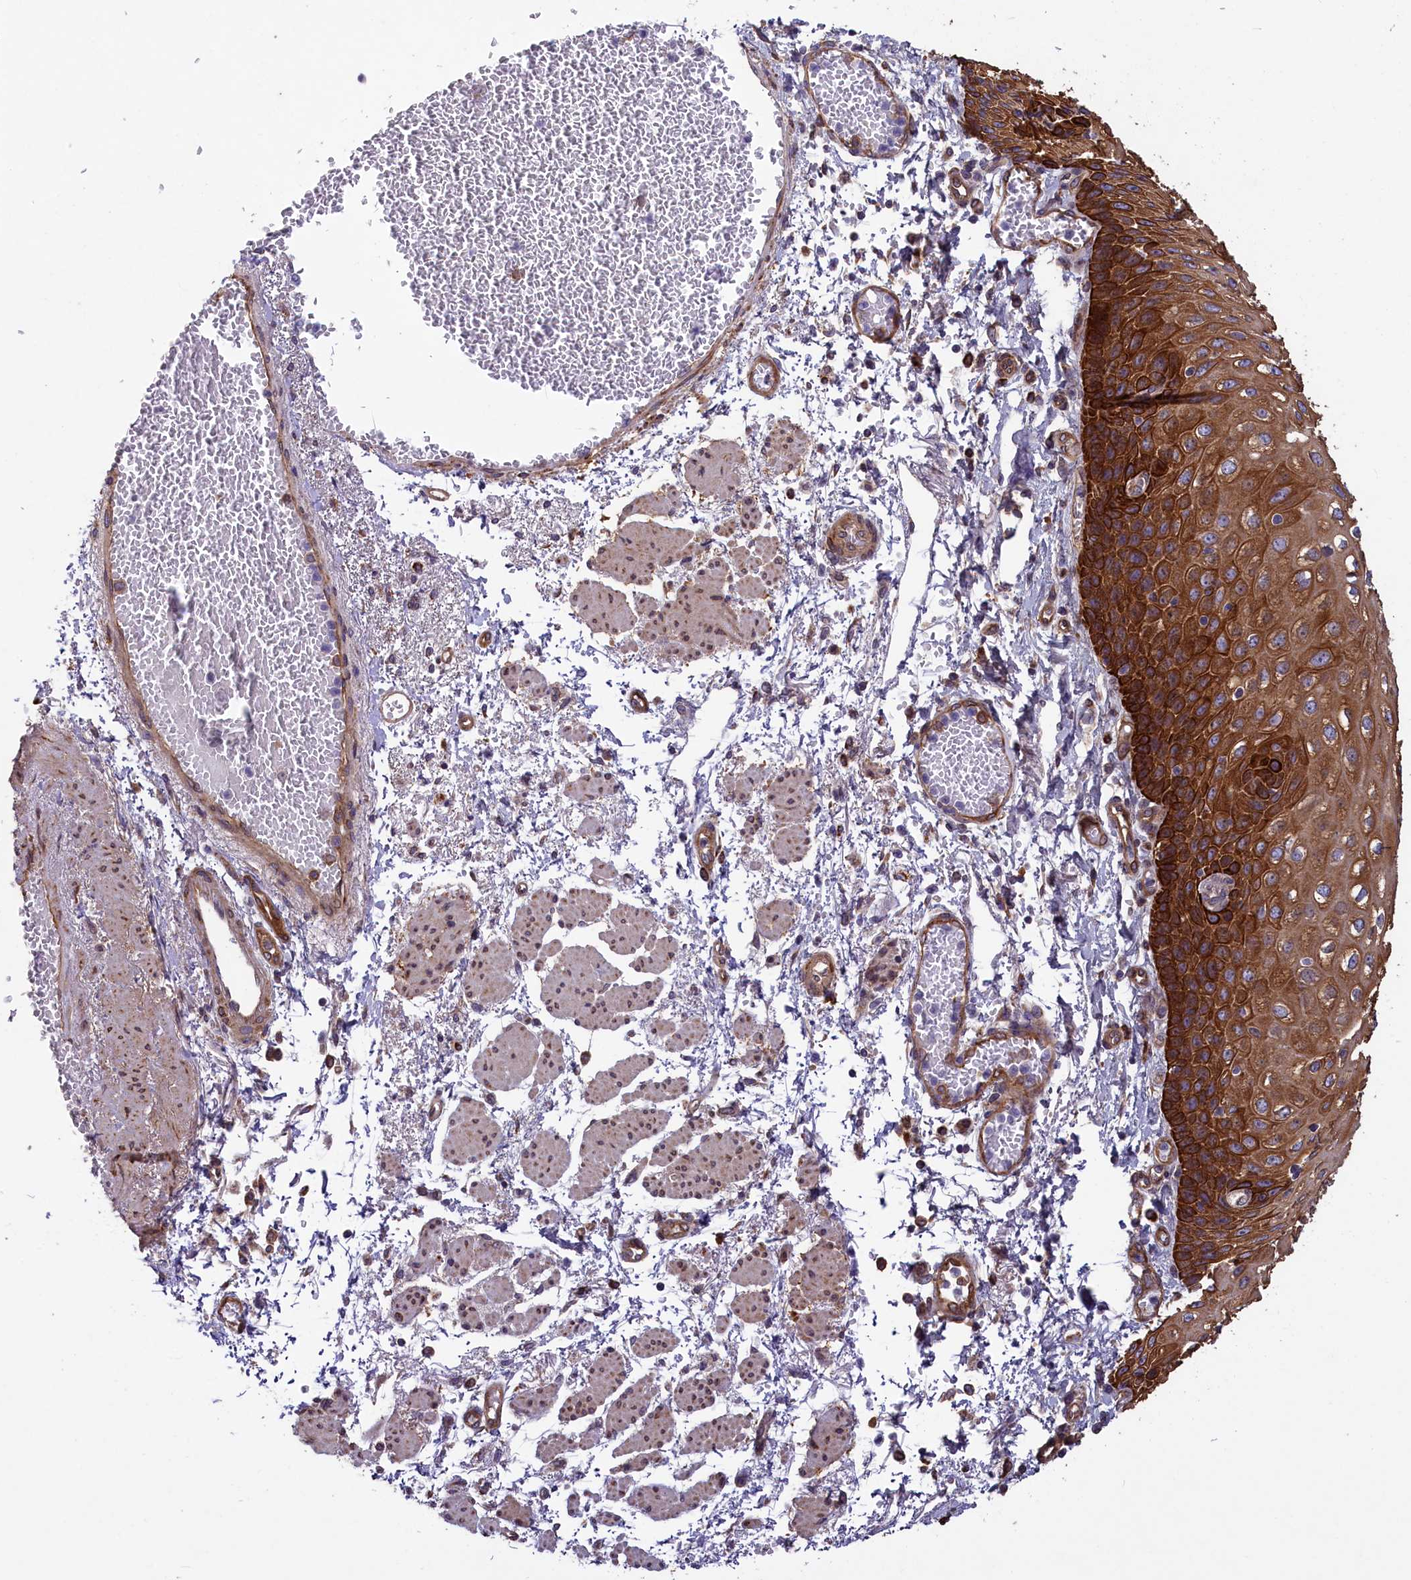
{"staining": {"intensity": "strong", "quantity": ">75%", "location": "cytoplasmic/membranous"}, "tissue": "esophagus", "cell_type": "Squamous epithelial cells", "image_type": "normal", "snomed": [{"axis": "morphology", "description": "Normal tissue, NOS"}, {"axis": "topography", "description": "Esophagus"}], "caption": "Protein expression analysis of normal human esophagus reveals strong cytoplasmic/membranous expression in approximately >75% of squamous epithelial cells.", "gene": "ACAD8", "patient": {"sex": "male", "age": 81}}